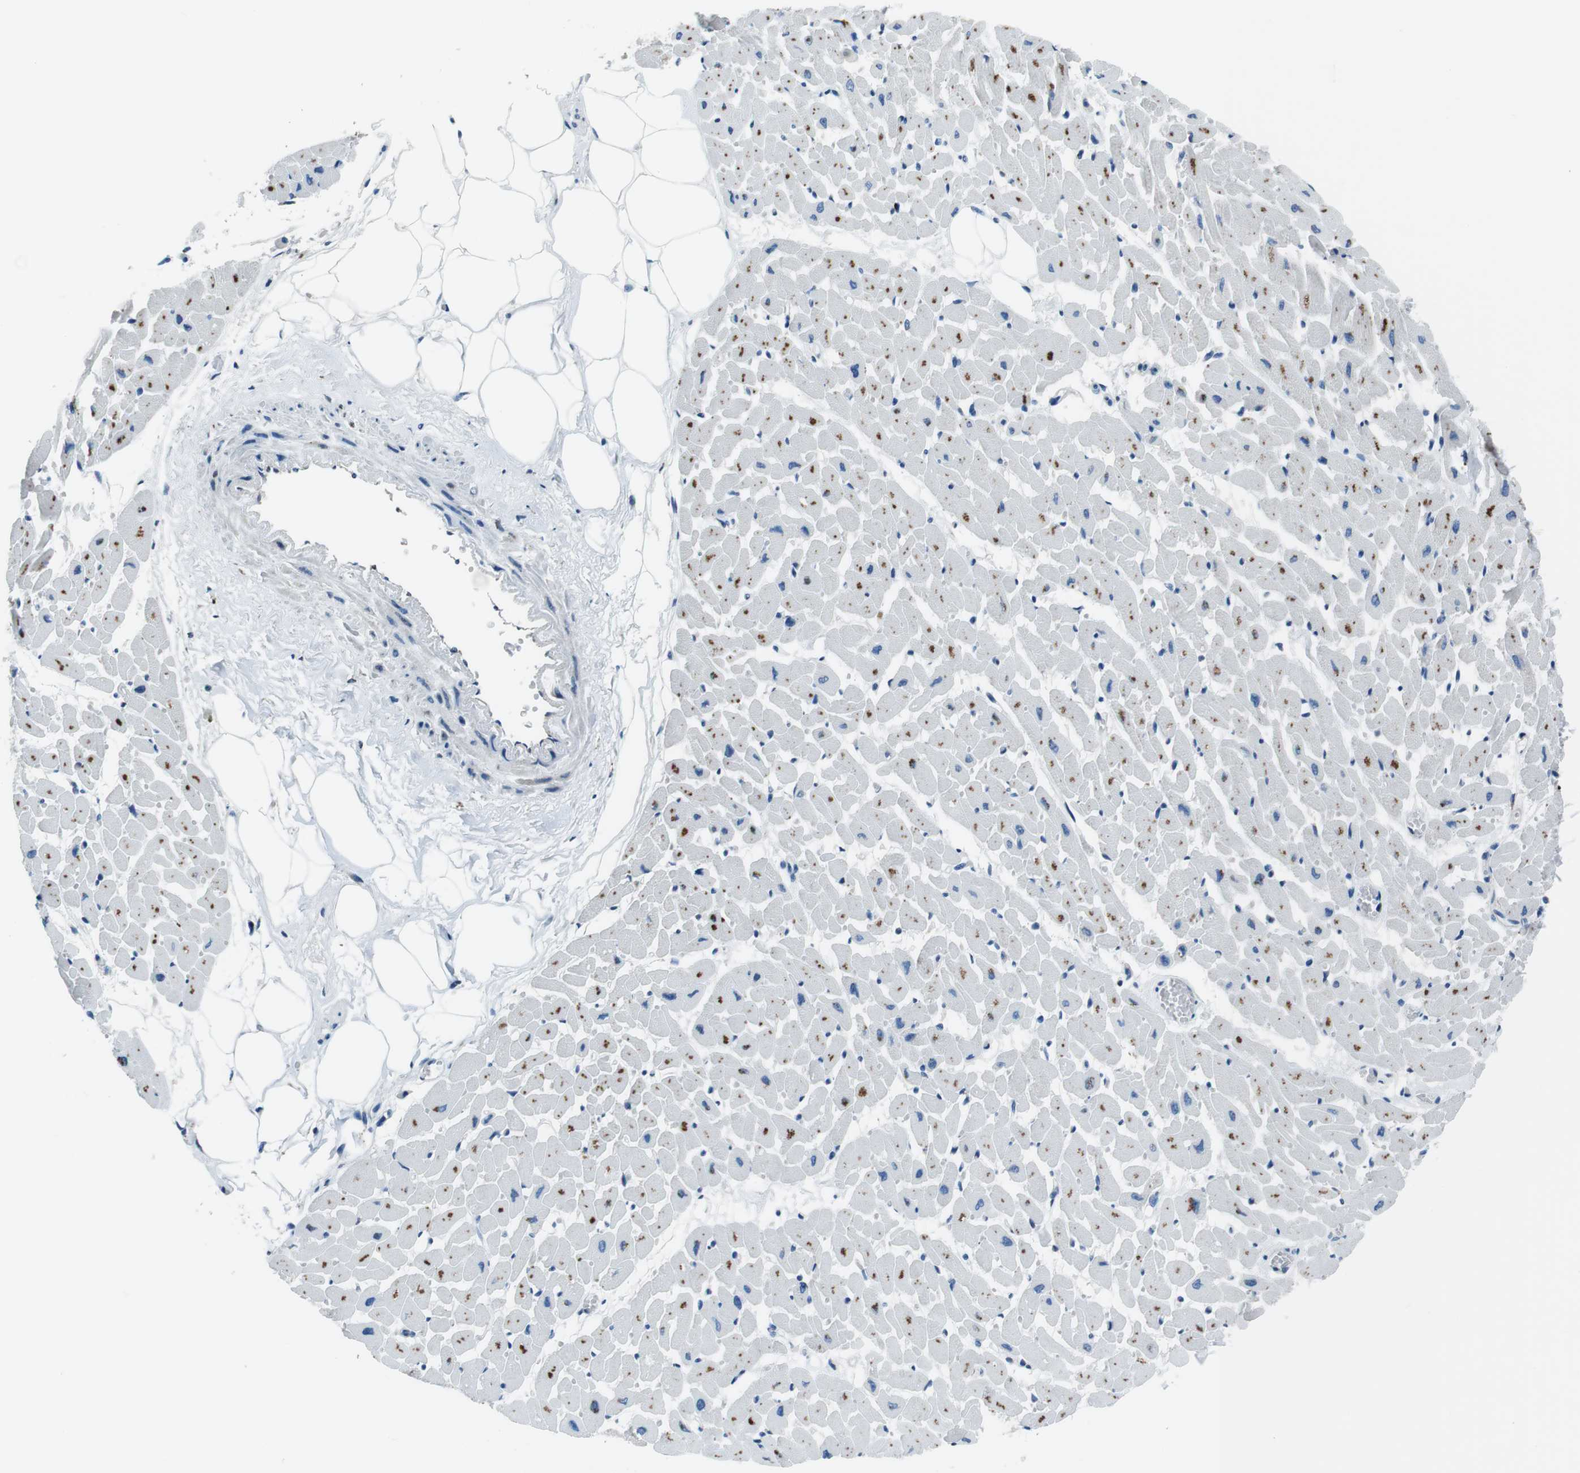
{"staining": {"intensity": "moderate", "quantity": "25%-75%", "location": "cytoplasmic/membranous"}, "tissue": "heart muscle", "cell_type": "Cardiomyocytes", "image_type": "normal", "snomed": [{"axis": "morphology", "description": "Normal tissue, NOS"}, {"axis": "topography", "description": "Heart"}], "caption": "Heart muscle stained with immunohistochemistry demonstrates moderate cytoplasmic/membranous expression in approximately 25%-75% of cardiomyocytes. The staining is performed using DAB (3,3'-diaminobenzidine) brown chromogen to label protein expression. The nuclei are counter-stained blue using hematoxylin.", "gene": "NUCB2", "patient": {"sex": "female", "age": 19}}